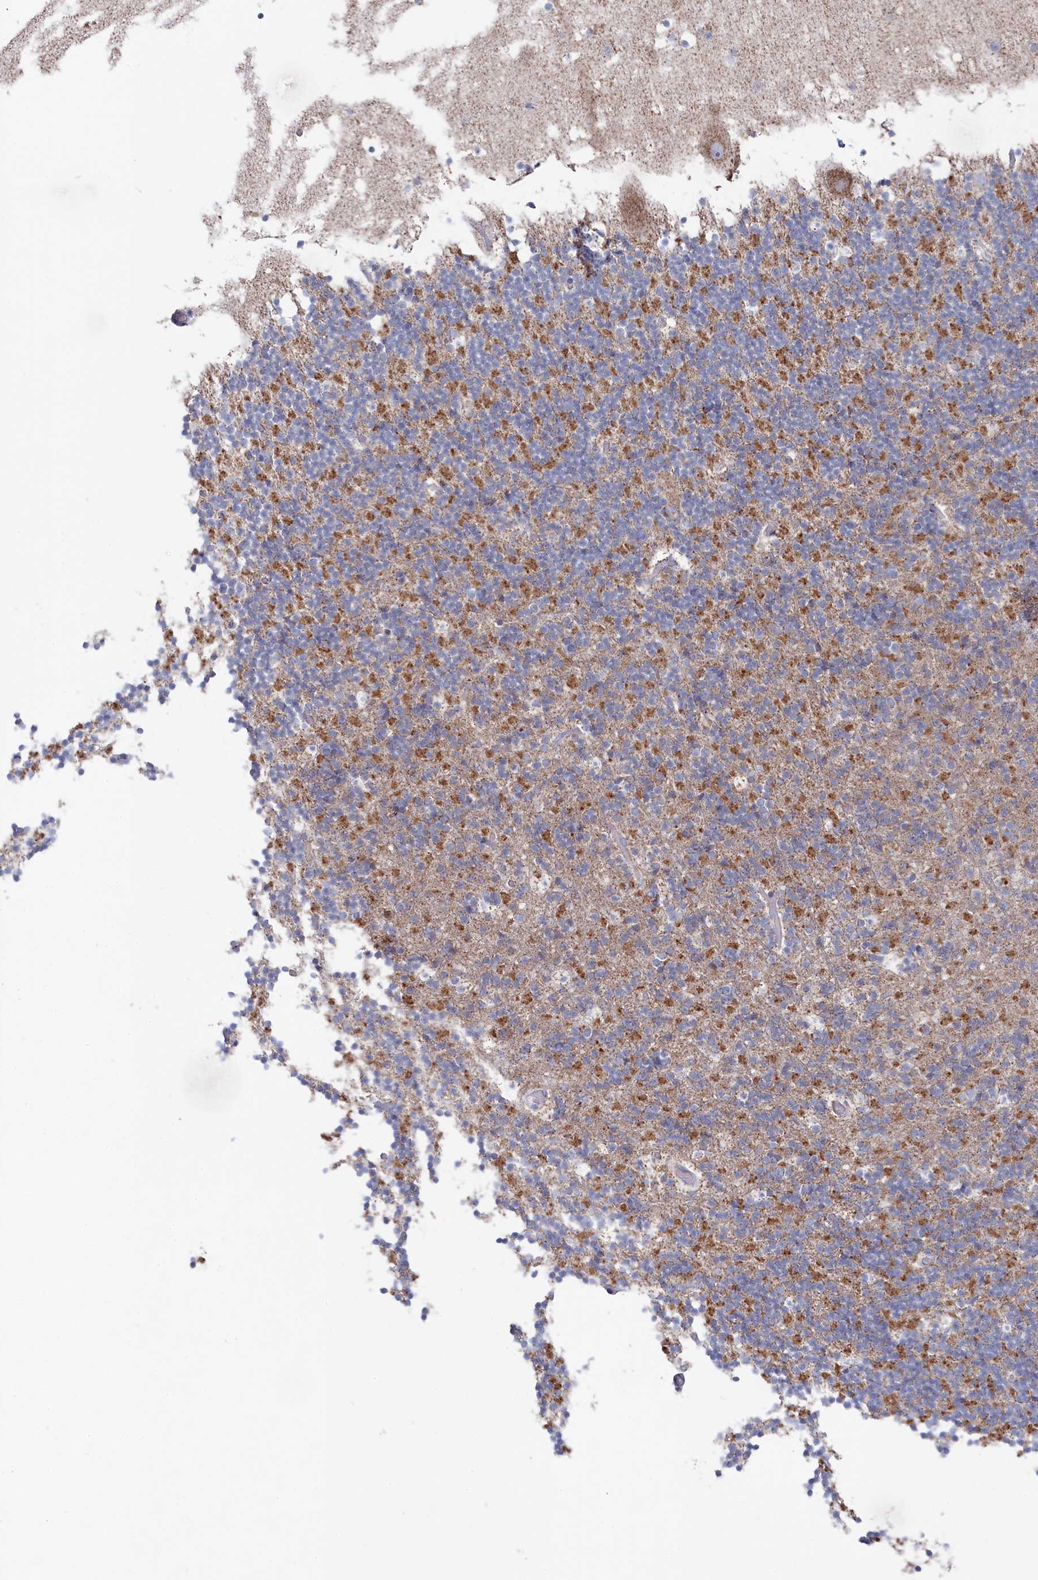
{"staining": {"intensity": "moderate", "quantity": "25%-75%", "location": "cytoplasmic/membranous"}, "tissue": "cerebellum", "cell_type": "Cells in granular layer", "image_type": "normal", "snomed": [{"axis": "morphology", "description": "Normal tissue, NOS"}, {"axis": "topography", "description": "Cerebellum"}], "caption": "A micrograph of human cerebellum stained for a protein shows moderate cytoplasmic/membranous brown staining in cells in granular layer.", "gene": "GLS2", "patient": {"sex": "male", "age": 57}}